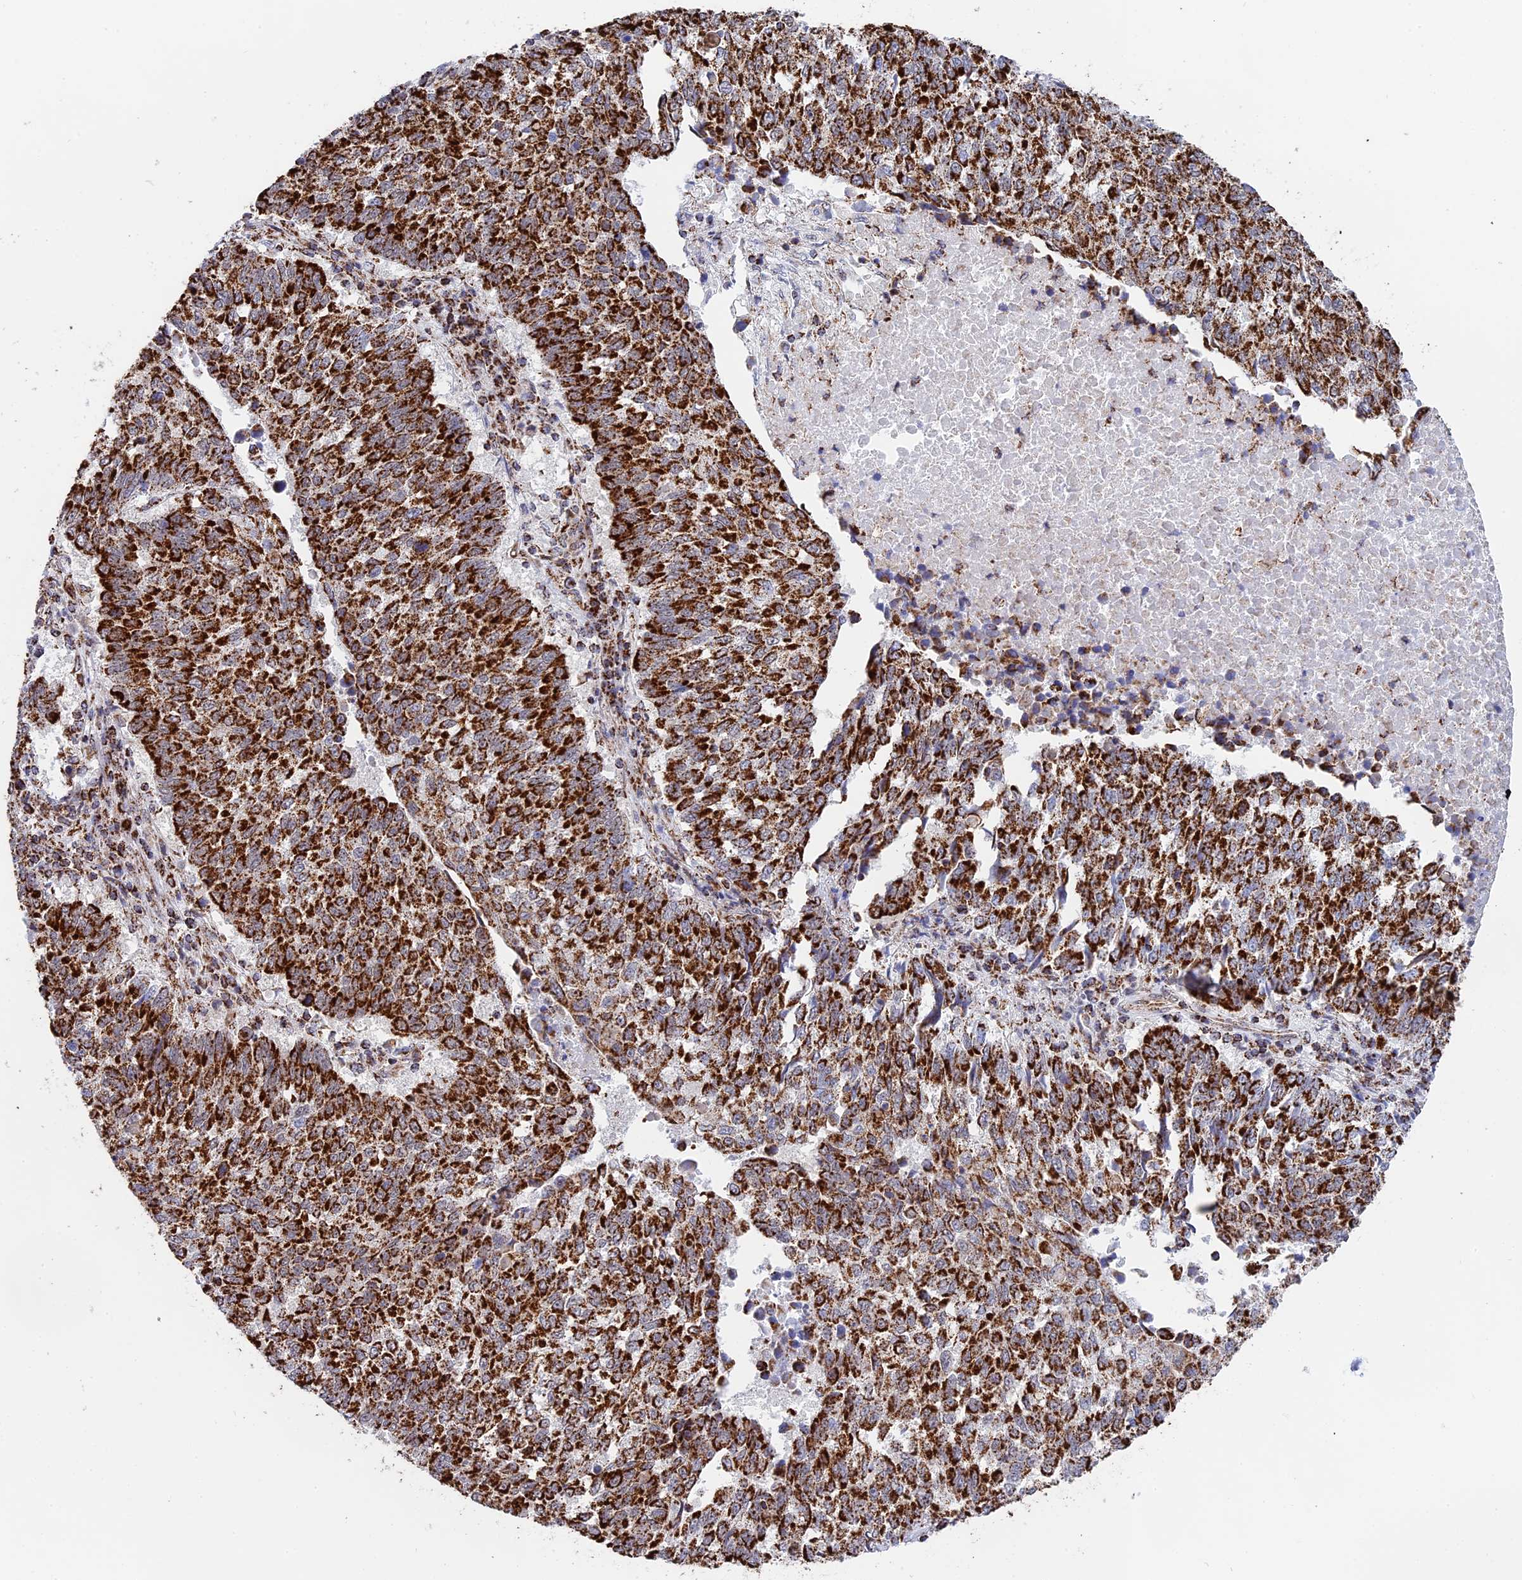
{"staining": {"intensity": "strong", "quantity": ">75%", "location": "cytoplasmic/membranous"}, "tissue": "lung cancer", "cell_type": "Tumor cells", "image_type": "cancer", "snomed": [{"axis": "morphology", "description": "Squamous cell carcinoma, NOS"}, {"axis": "topography", "description": "Lung"}], "caption": "Protein staining by IHC shows strong cytoplasmic/membranous staining in about >75% of tumor cells in lung cancer (squamous cell carcinoma).", "gene": "CDC16", "patient": {"sex": "male", "age": 73}}